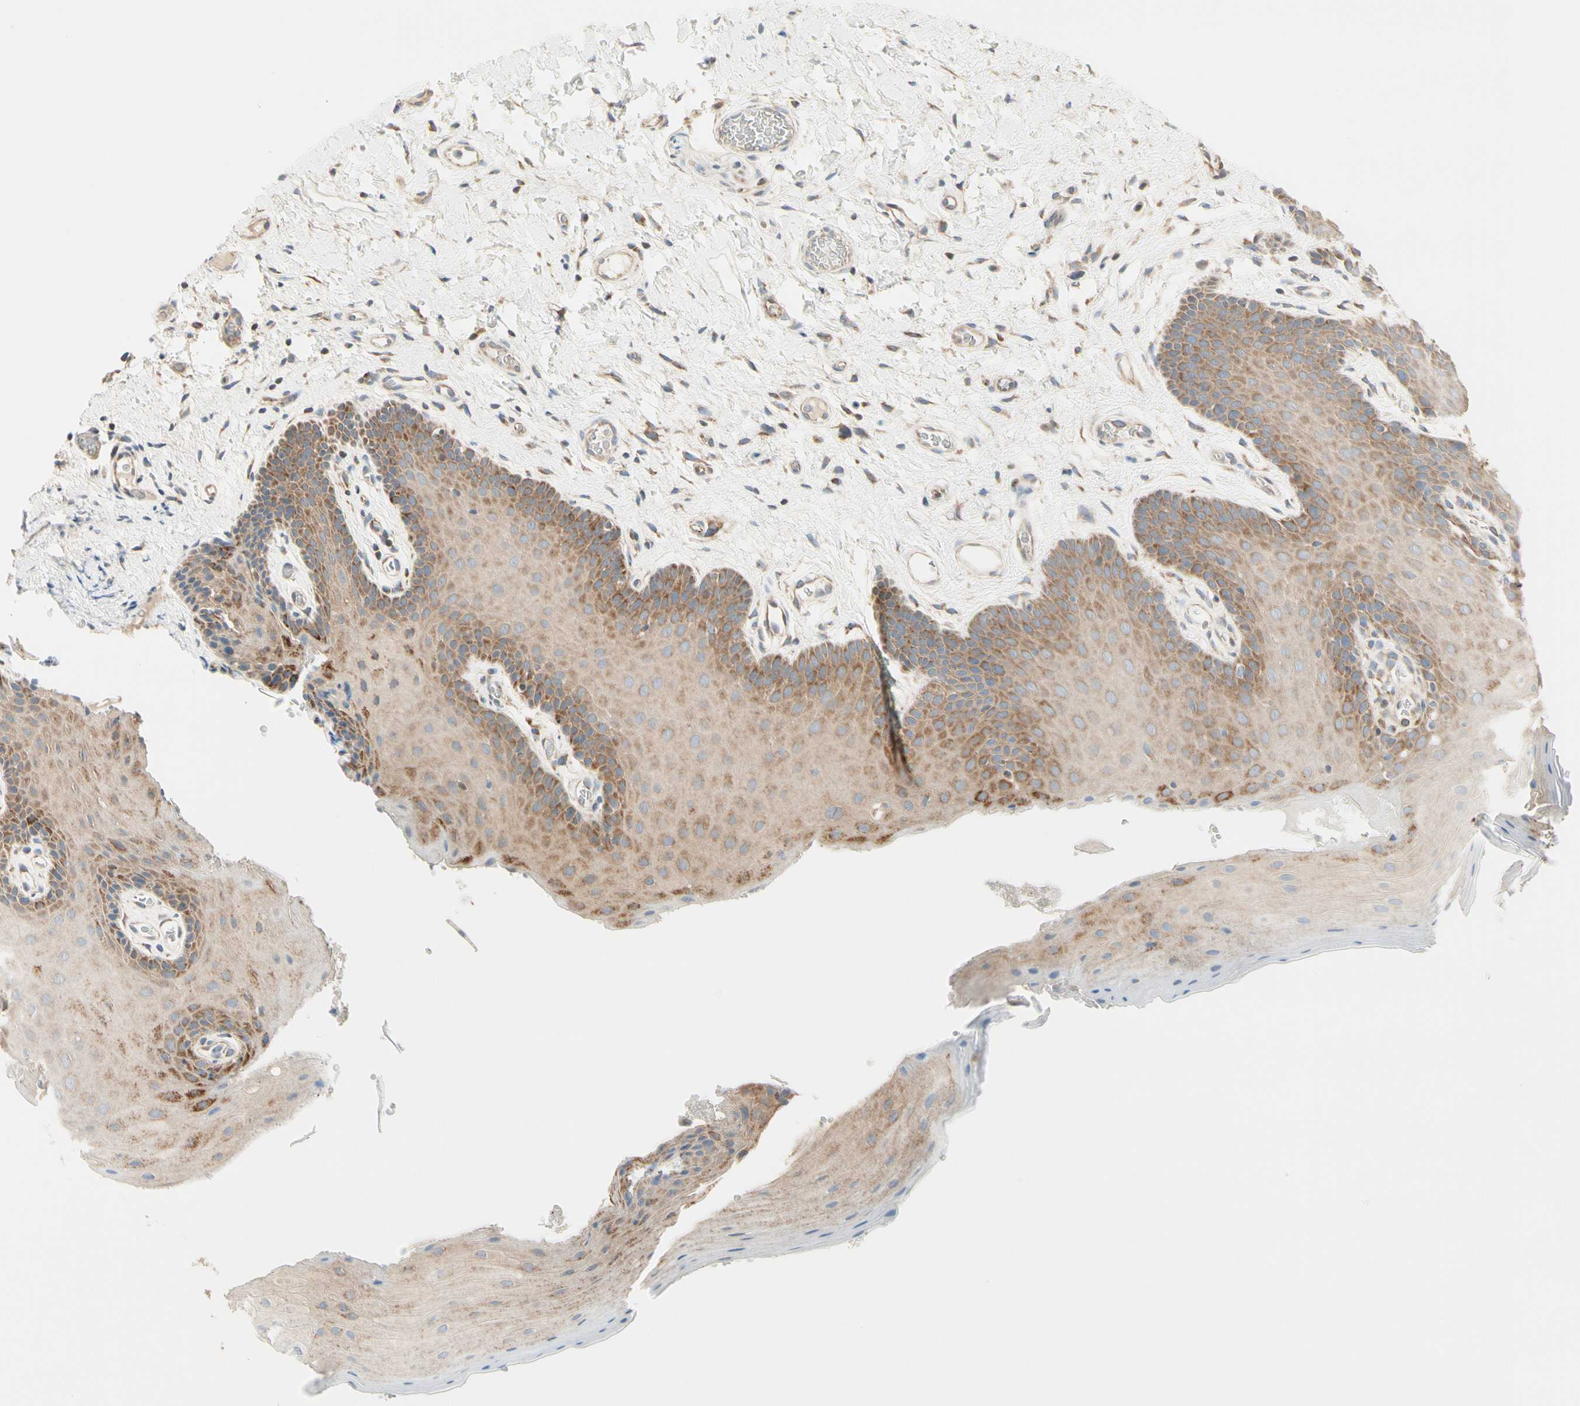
{"staining": {"intensity": "moderate", "quantity": "25%-75%", "location": "cytoplasmic/membranous"}, "tissue": "oral mucosa", "cell_type": "Squamous epithelial cells", "image_type": "normal", "snomed": [{"axis": "morphology", "description": "Normal tissue, NOS"}, {"axis": "topography", "description": "Oral tissue"}], "caption": "The micrograph demonstrates immunohistochemical staining of normal oral mucosa. There is moderate cytoplasmic/membranous staining is appreciated in about 25%-75% of squamous epithelial cells.", "gene": "TBC1D10A", "patient": {"sex": "male", "age": 54}}